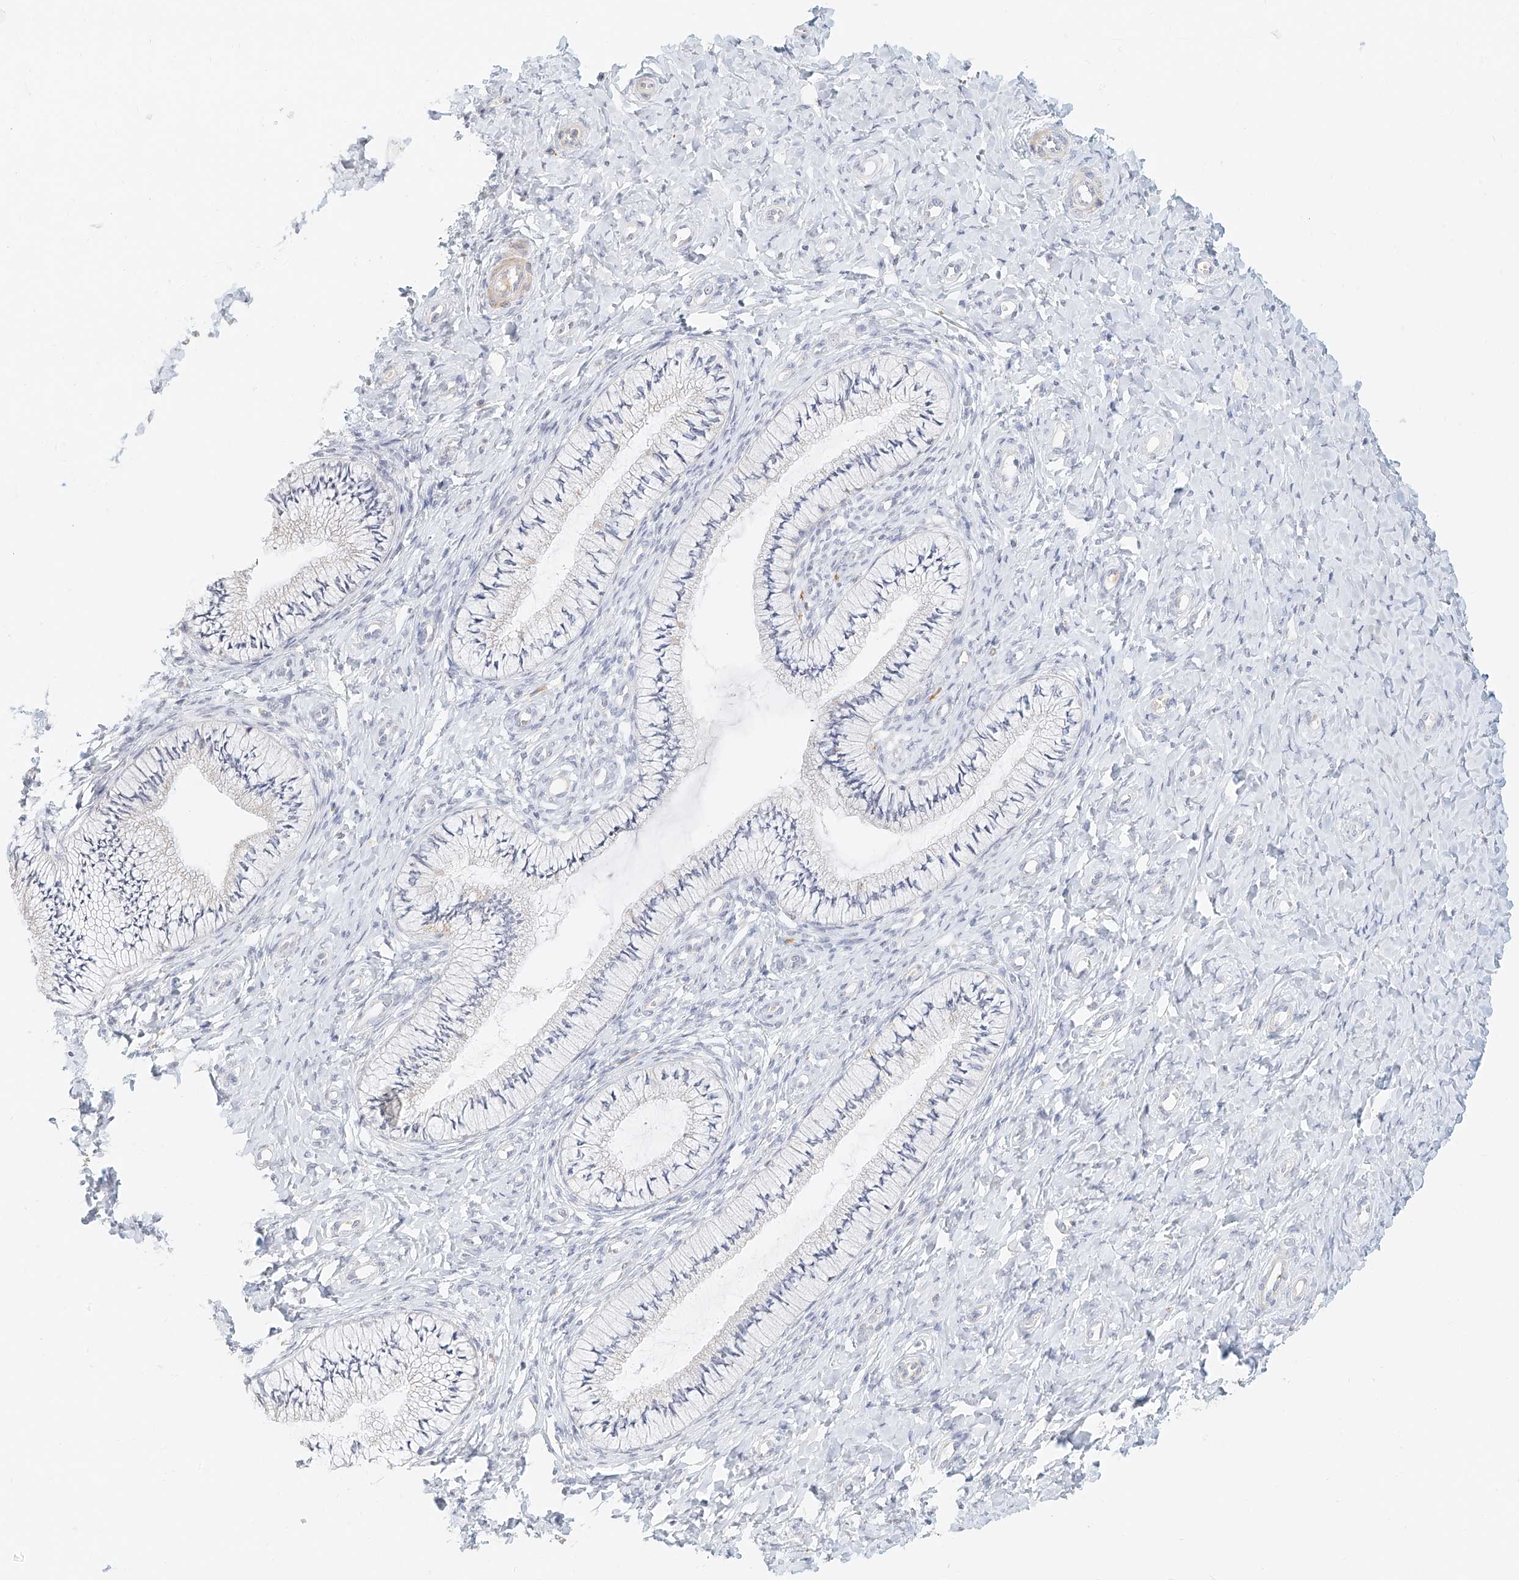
{"staining": {"intensity": "negative", "quantity": "none", "location": "none"}, "tissue": "cervix", "cell_type": "Glandular cells", "image_type": "normal", "snomed": [{"axis": "morphology", "description": "Normal tissue, NOS"}, {"axis": "topography", "description": "Cervix"}], "caption": "IHC histopathology image of benign human cervix stained for a protein (brown), which reveals no expression in glandular cells. Nuclei are stained in blue.", "gene": "CXorf58", "patient": {"sex": "female", "age": 36}}